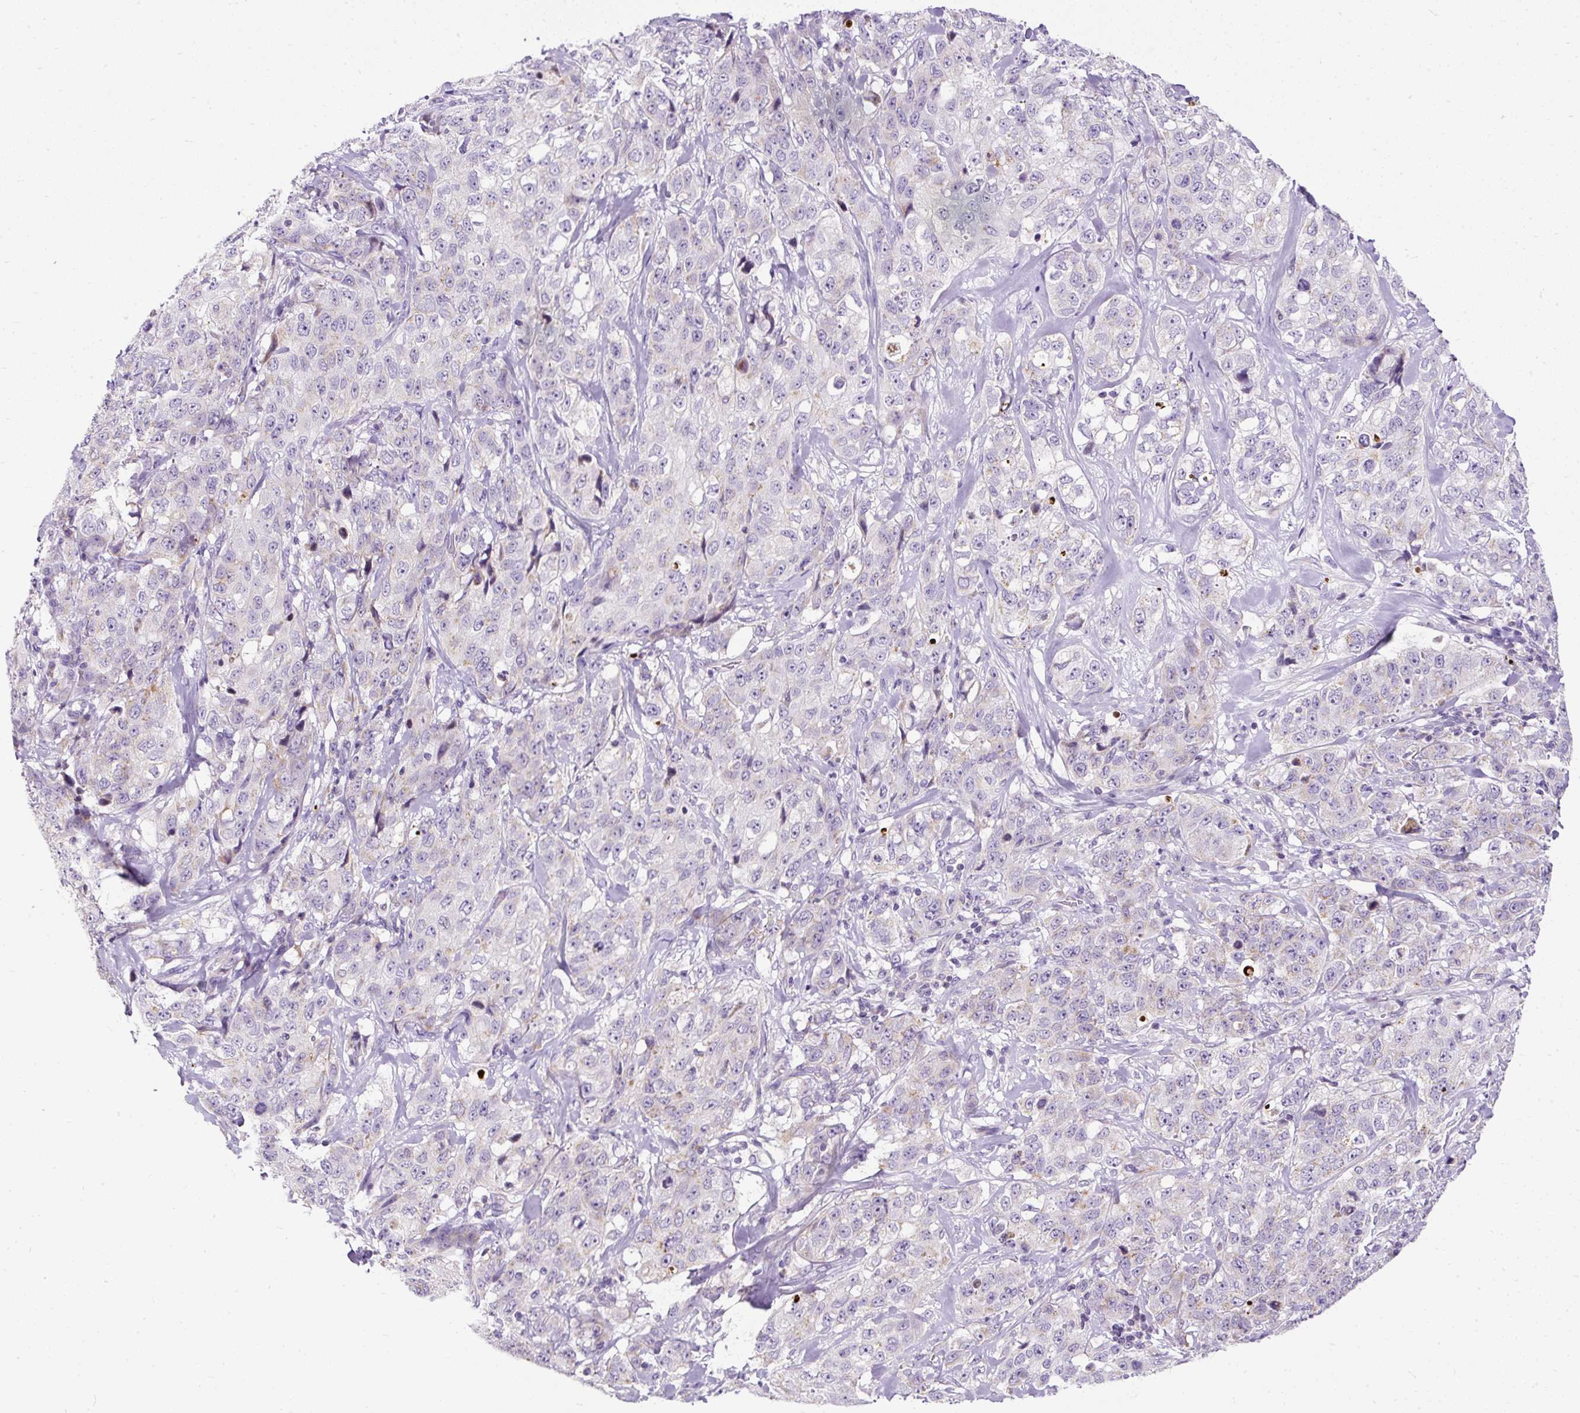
{"staining": {"intensity": "weak", "quantity": "<25%", "location": "cytoplasmic/membranous"}, "tissue": "stomach cancer", "cell_type": "Tumor cells", "image_type": "cancer", "snomed": [{"axis": "morphology", "description": "Adenocarcinoma, NOS"}, {"axis": "topography", "description": "Stomach"}], "caption": "A photomicrograph of stomach cancer (adenocarcinoma) stained for a protein shows no brown staining in tumor cells. The staining was performed using DAB to visualize the protein expression in brown, while the nuclei were stained in blue with hematoxylin (Magnification: 20x).", "gene": "FMC1", "patient": {"sex": "male", "age": 48}}